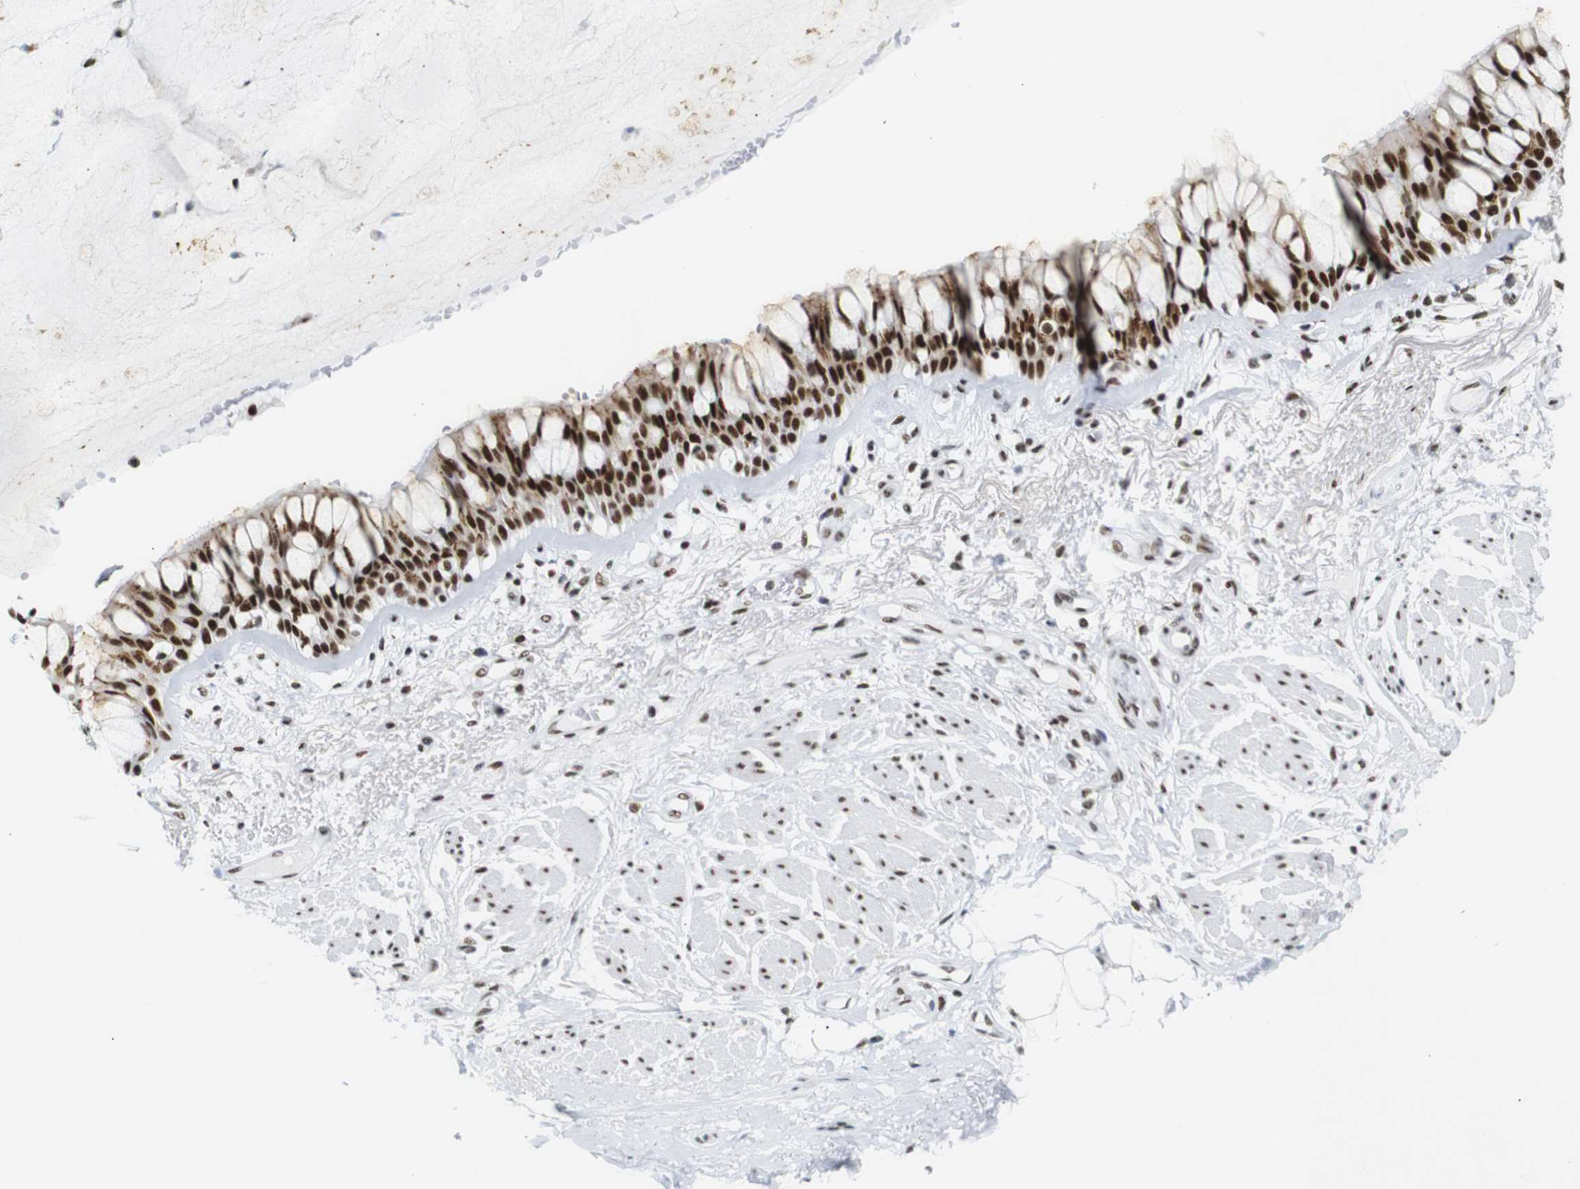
{"staining": {"intensity": "strong", "quantity": ">75%", "location": "cytoplasmic/membranous,nuclear"}, "tissue": "bronchus", "cell_type": "Respiratory epithelial cells", "image_type": "normal", "snomed": [{"axis": "morphology", "description": "Normal tissue, NOS"}, {"axis": "topography", "description": "Bronchus"}], "caption": "IHC of unremarkable human bronchus exhibits high levels of strong cytoplasmic/membranous,nuclear staining in approximately >75% of respiratory epithelial cells. (DAB (3,3'-diaminobenzidine) = brown stain, brightfield microscopy at high magnification).", "gene": "TRA2B", "patient": {"sex": "male", "age": 66}}